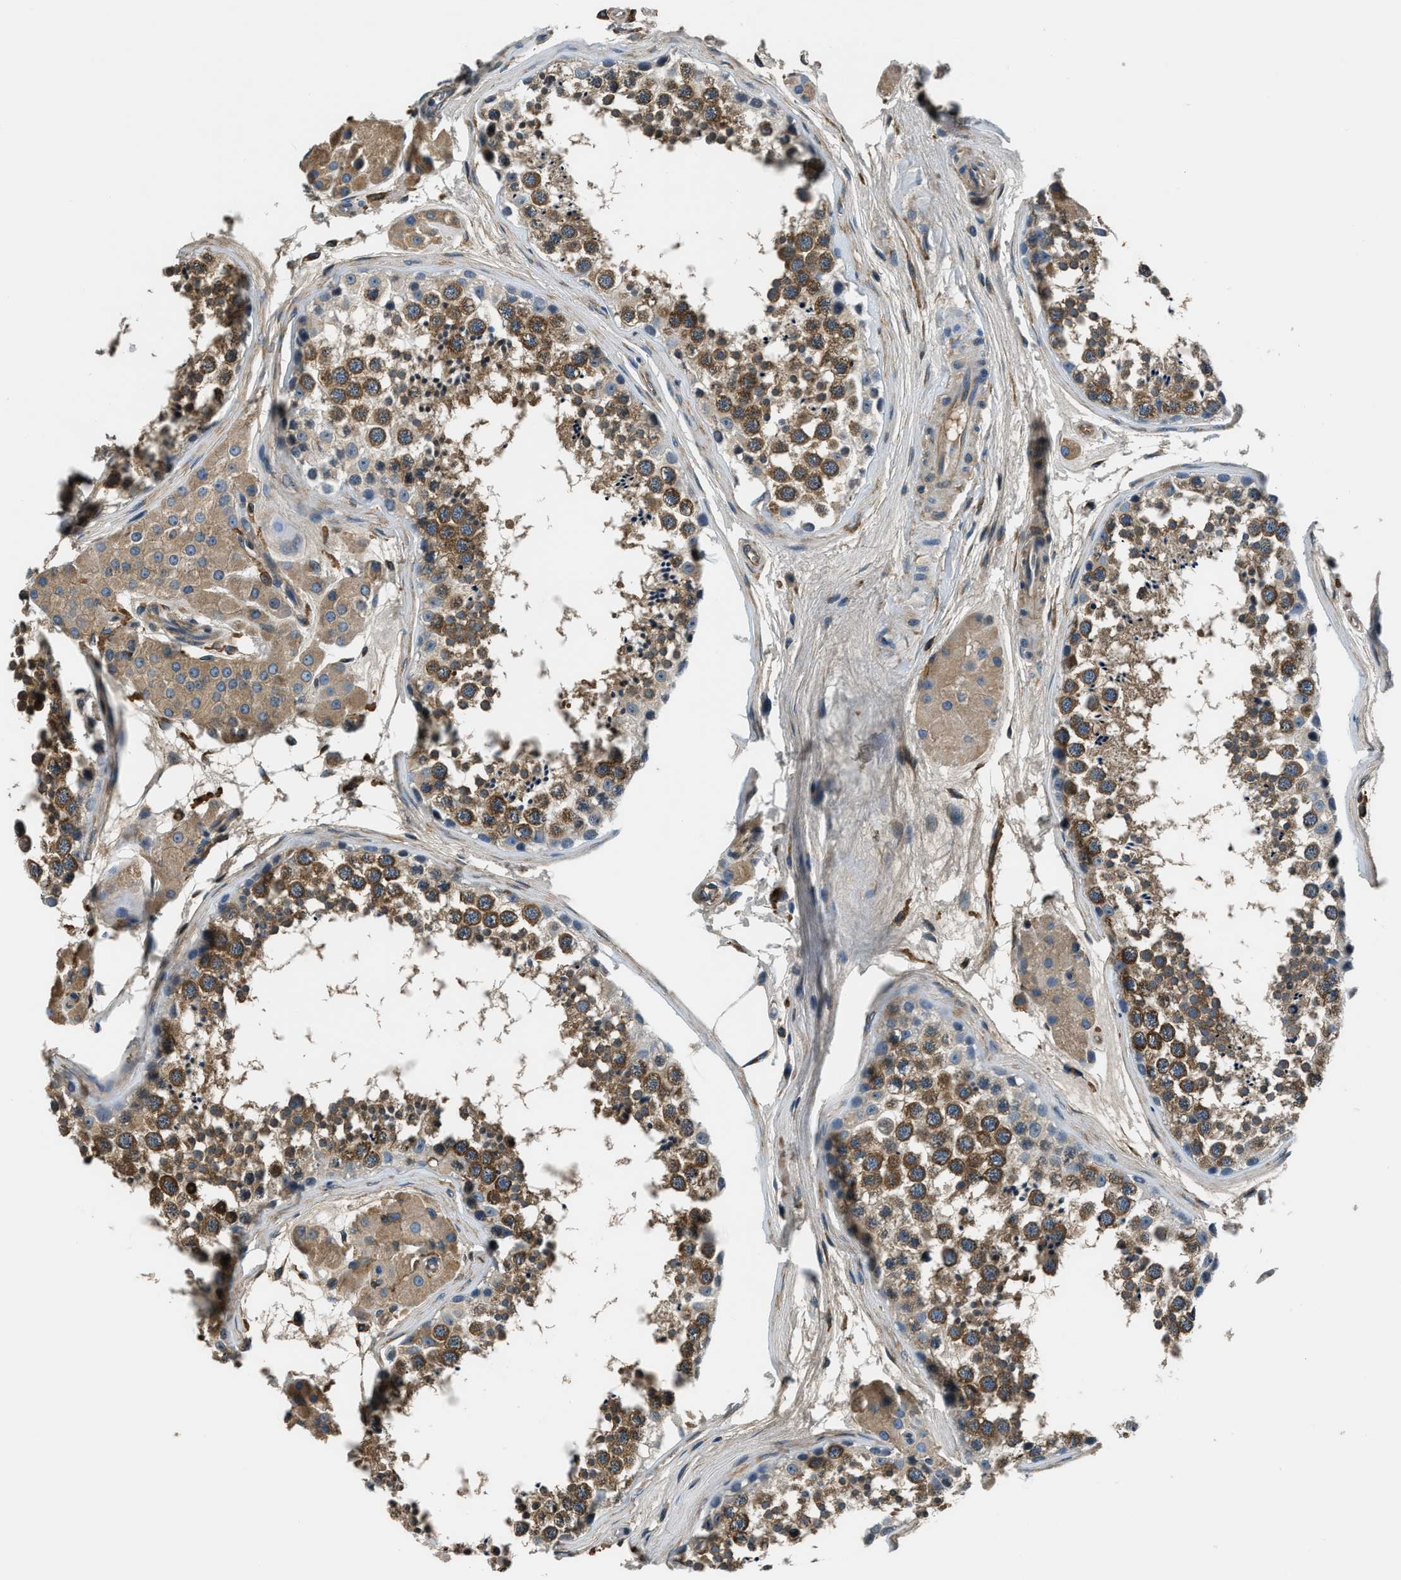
{"staining": {"intensity": "moderate", "quantity": ">75%", "location": "cytoplasmic/membranous"}, "tissue": "testis", "cell_type": "Cells in seminiferous ducts", "image_type": "normal", "snomed": [{"axis": "morphology", "description": "Normal tissue, NOS"}, {"axis": "topography", "description": "Testis"}], "caption": "Unremarkable testis shows moderate cytoplasmic/membranous expression in about >75% of cells in seminiferous ducts.", "gene": "EEA1", "patient": {"sex": "male", "age": 56}}